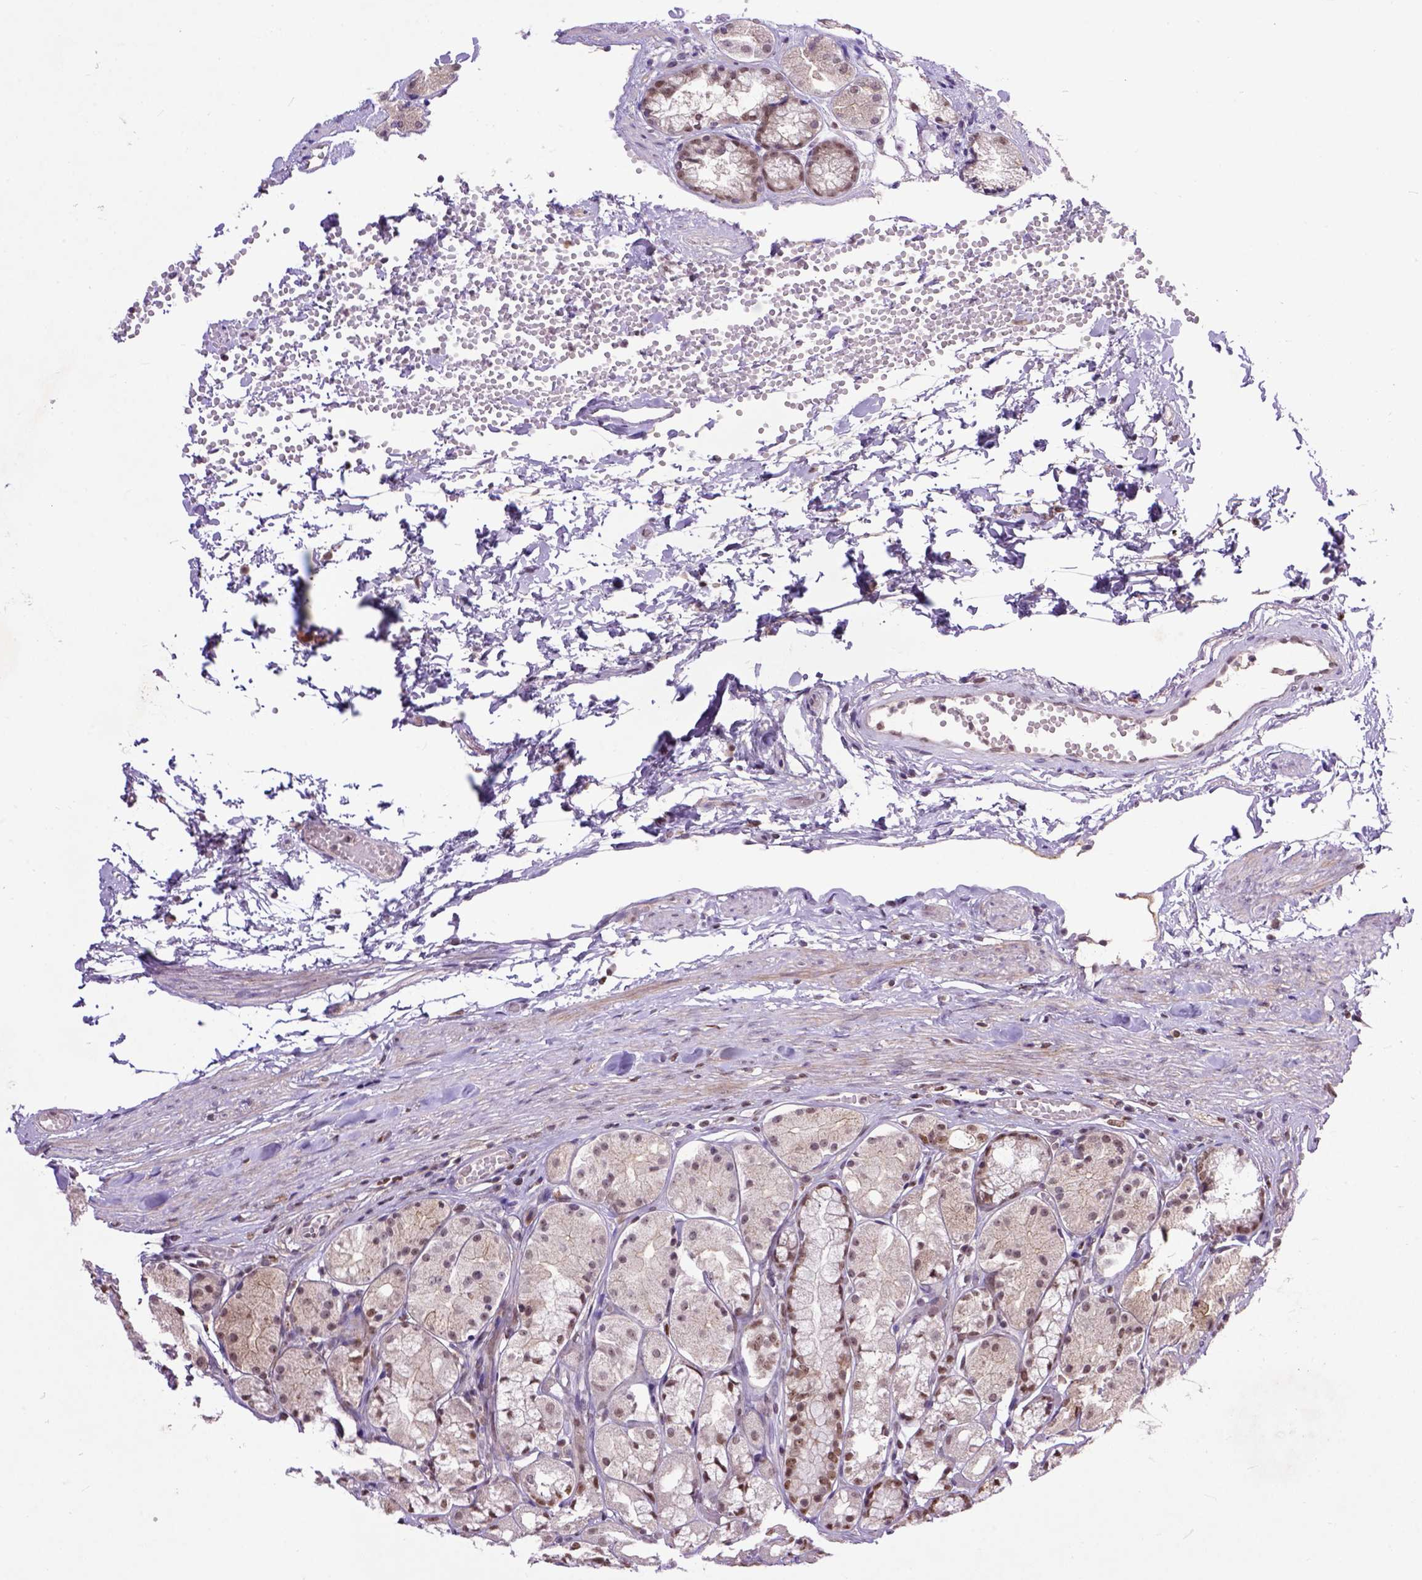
{"staining": {"intensity": "moderate", "quantity": ">75%", "location": "nuclear"}, "tissue": "stomach", "cell_type": "Glandular cells", "image_type": "normal", "snomed": [{"axis": "morphology", "description": "Normal tissue, NOS"}, {"axis": "topography", "description": "Stomach"}], "caption": "Immunohistochemistry of normal stomach exhibits medium levels of moderate nuclear staining in about >75% of glandular cells.", "gene": "RCC2", "patient": {"sex": "male", "age": 70}}